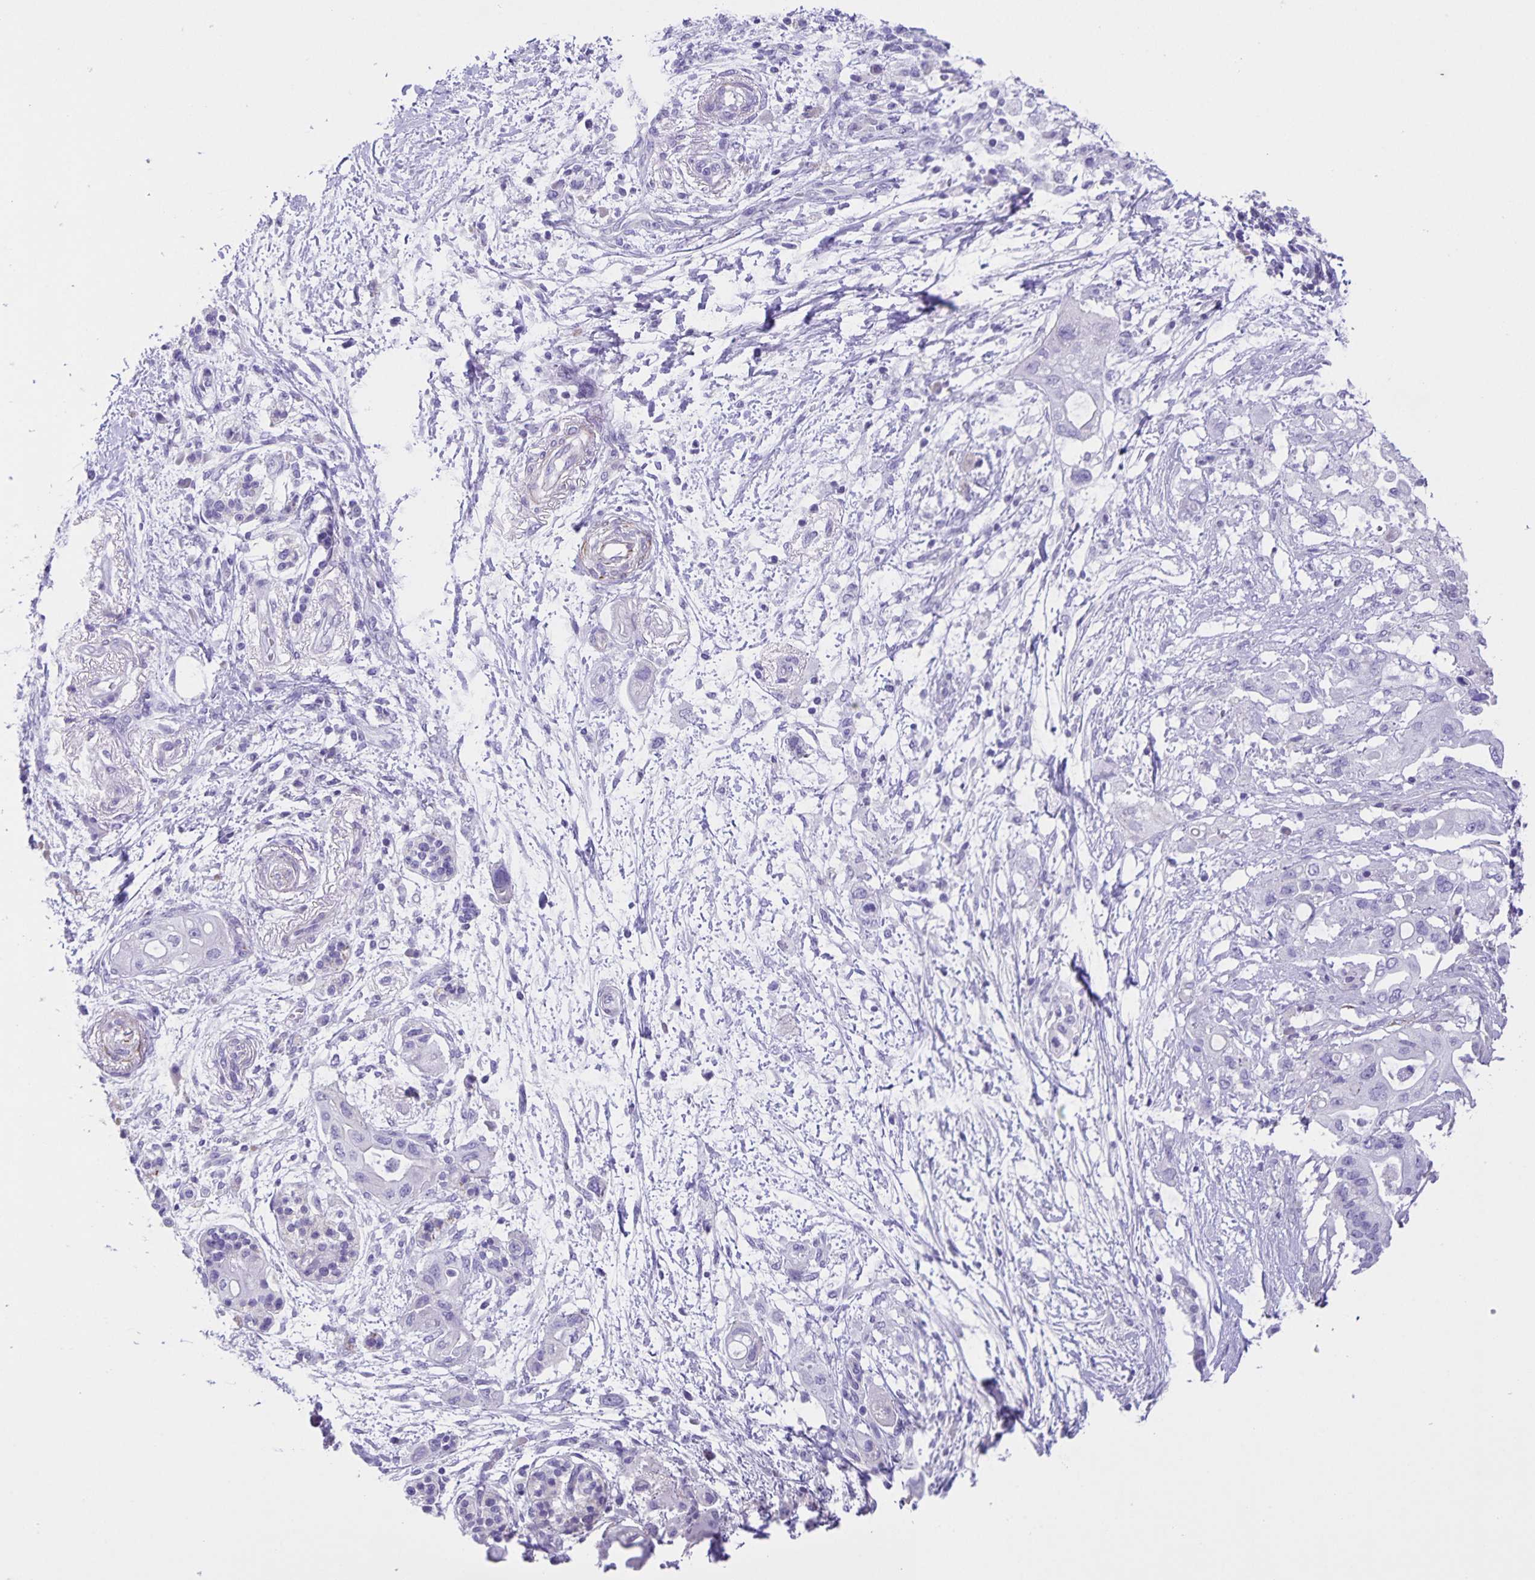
{"staining": {"intensity": "negative", "quantity": "none", "location": "none"}, "tissue": "pancreatic cancer", "cell_type": "Tumor cells", "image_type": "cancer", "snomed": [{"axis": "morphology", "description": "Adenocarcinoma, NOS"}, {"axis": "topography", "description": "Pancreas"}], "caption": "This is an immunohistochemistry image of human adenocarcinoma (pancreatic). There is no staining in tumor cells.", "gene": "UBQLN3", "patient": {"sex": "female", "age": 72}}